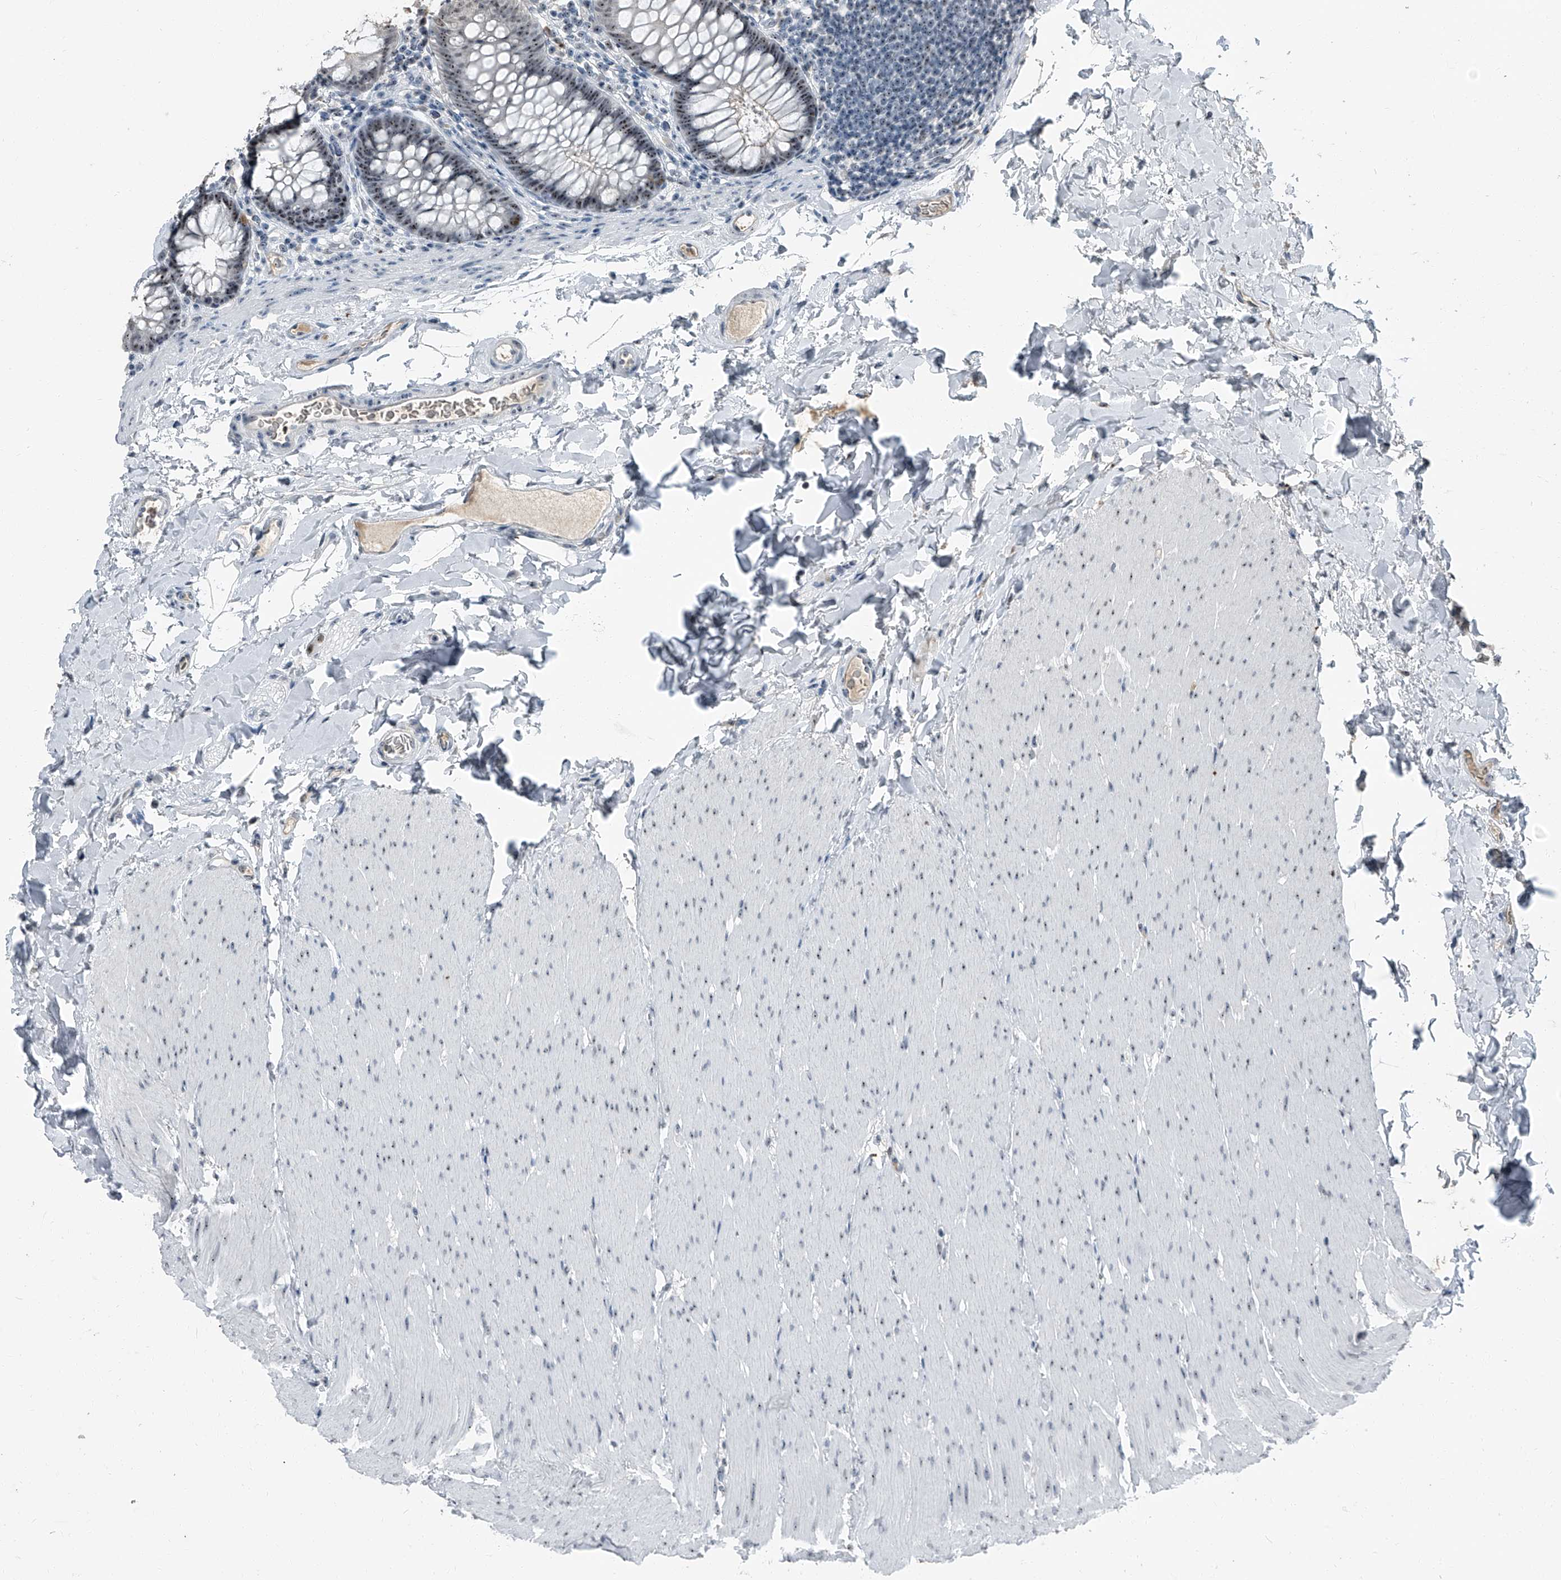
{"staining": {"intensity": "weak", "quantity": ">75%", "location": "cytoplasmic/membranous"}, "tissue": "colon", "cell_type": "Endothelial cells", "image_type": "normal", "snomed": [{"axis": "morphology", "description": "Normal tissue, NOS"}, {"axis": "topography", "description": "Colon"}], "caption": "Immunohistochemical staining of normal human colon demonstrates >75% levels of weak cytoplasmic/membranous protein staining in approximately >75% of endothelial cells.", "gene": "TCOF1", "patient": {"sex": "female", "age": 62}}